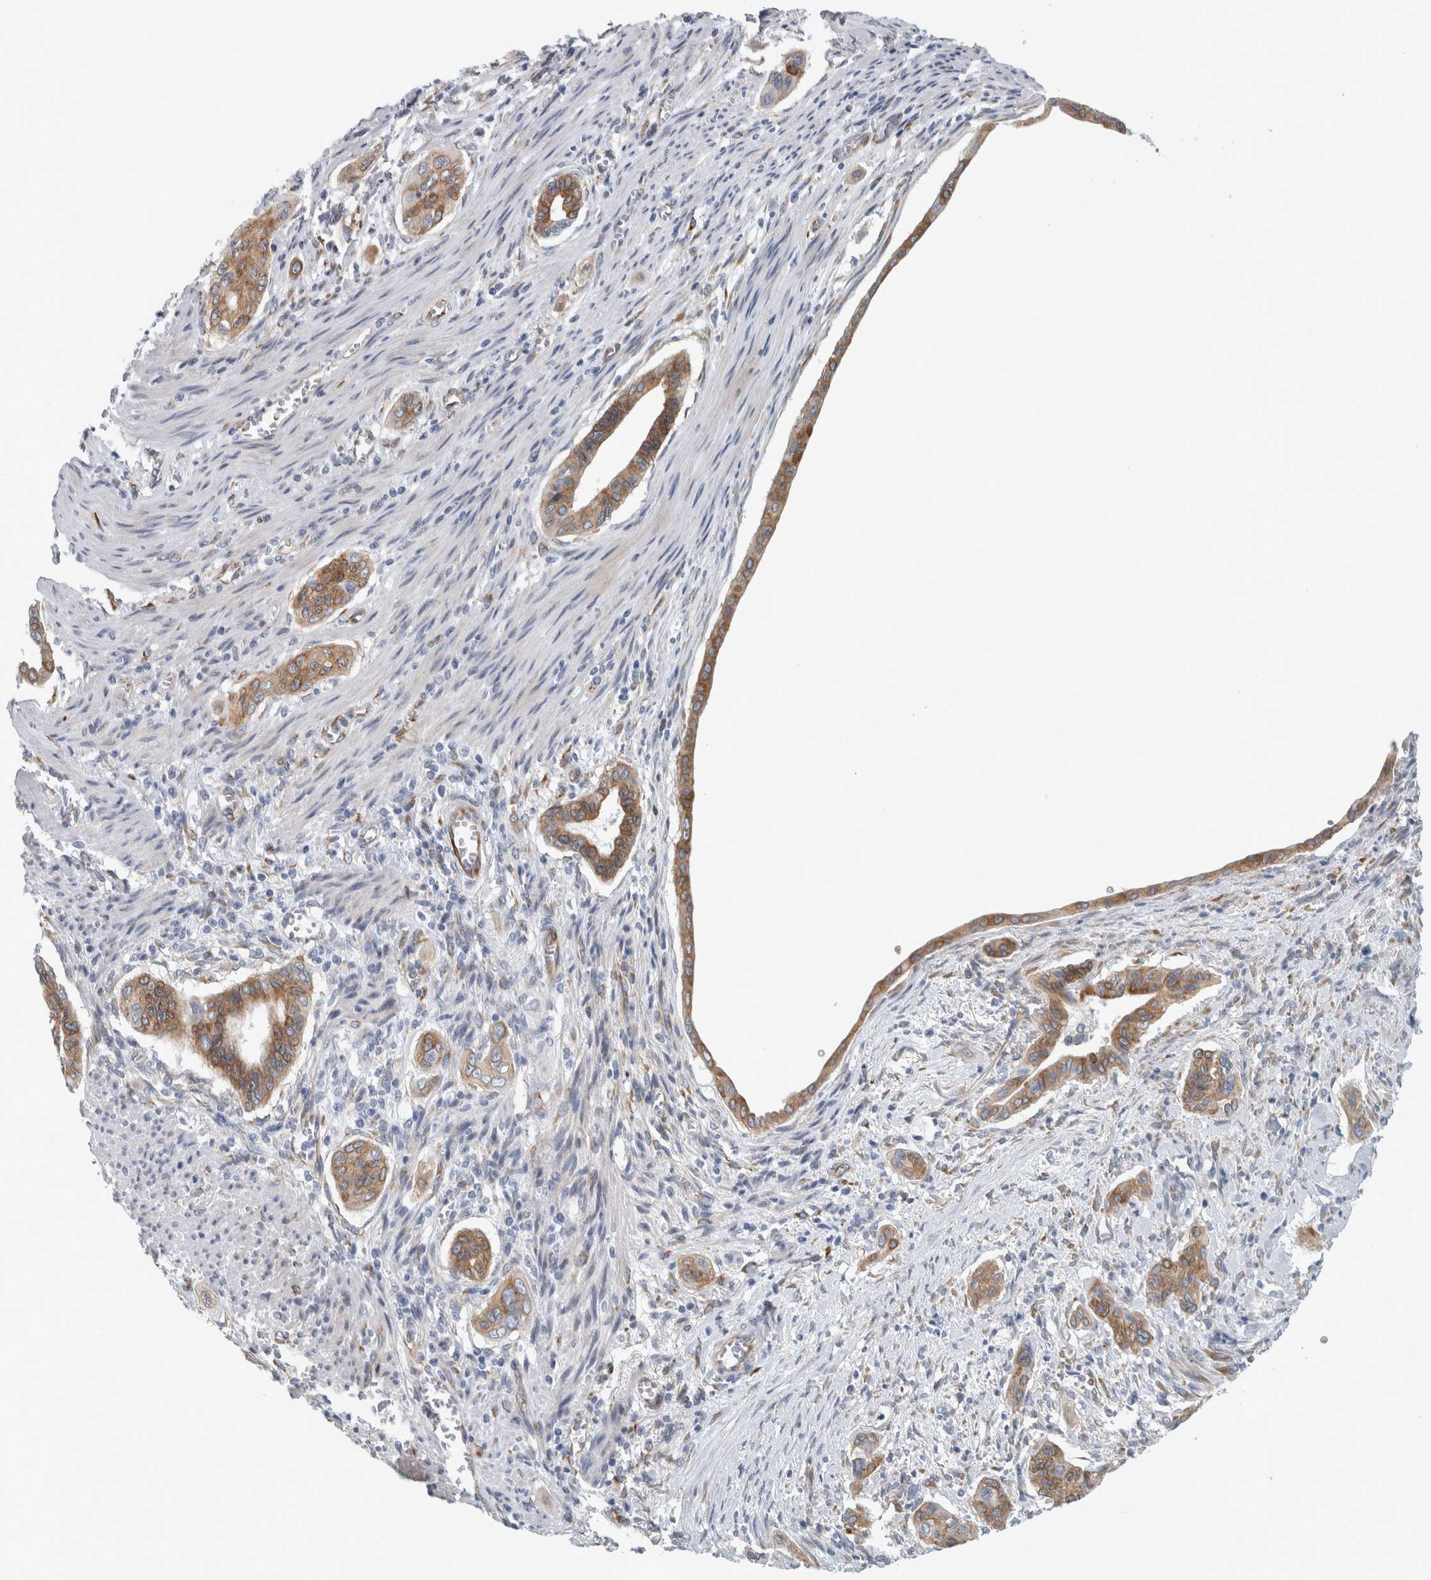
{"staining": {"intensity": "moderate", "quantity": ">75%", "location": "cytoplasmic/membranous"}, "tissue": "pancreatic cancer", "cell_type": "Tumor cells", "image_type": "cancer", "snomed": [{"axis": "morphology", "description": "Adenocarcinoma, NOS"}, {"axis": "topography", "description": "Pancreas"}], "caption": "The immunohistochemical stain shows moderate cytoplasmic/membranous positivity in tumor cells of adenocarcinoma (pancreatic) tissue.", "gene": "B3GNT3", "patient": {"sex": "male", "age": 77}}